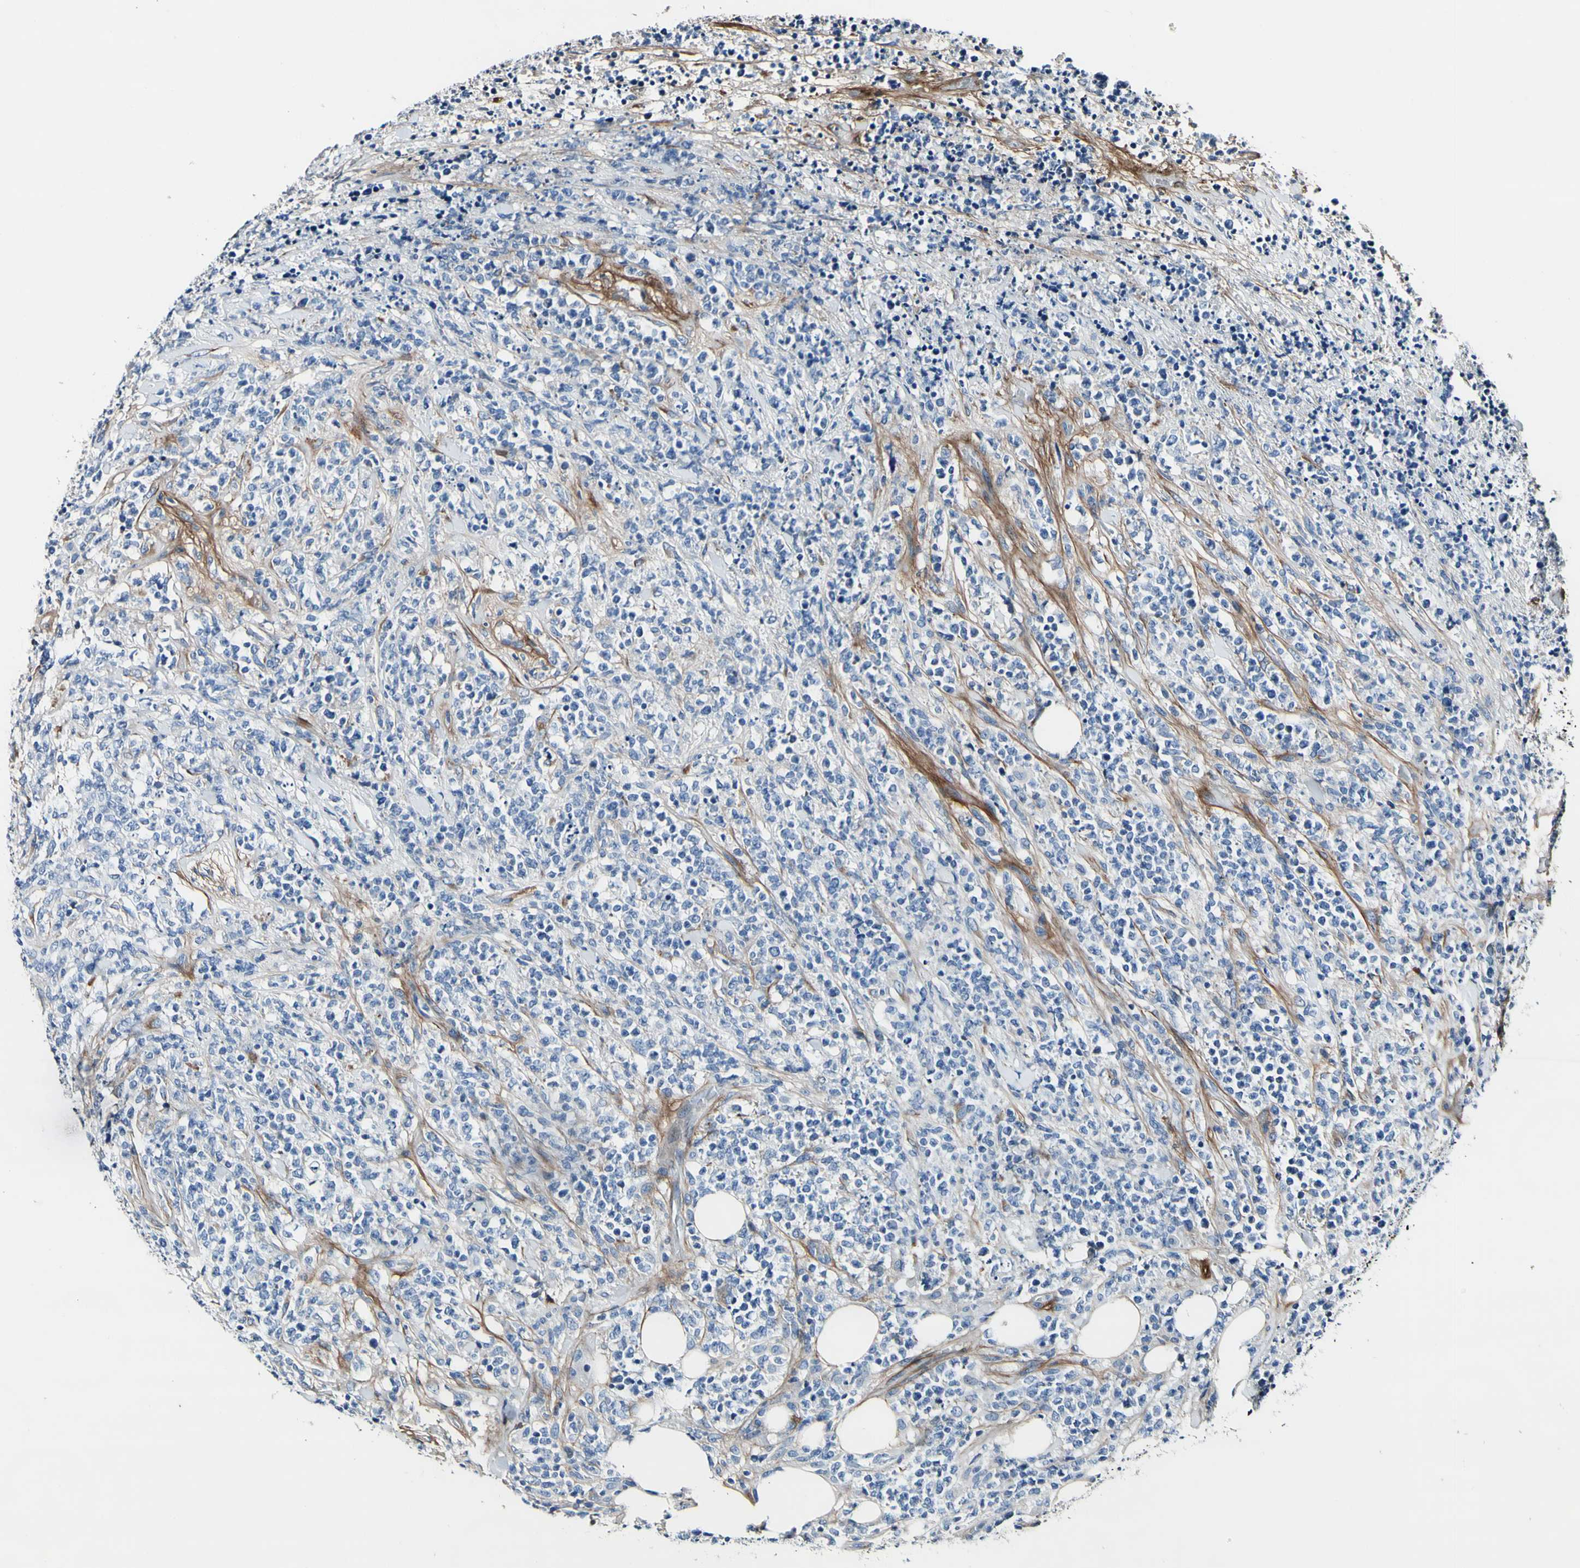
{"staining": {"intensity": "negative", "quantity": "none", "location": "none"}, "tissue": "lymphoma", "cell_type": "Tumor cells", "image_type": "cancer", "snomed": [{"axis": "morphology", "description": "Malignant lymphoma, non-Hodgkin's type, High grade"}, {"axis": "topography", "description": "Soft tissue"}], "caption": "The photomicrograph reveals no staining of tumor cells in lymphoma.", "gene": "COL6A3", "patient": {"sex": "male", "age": 18}}